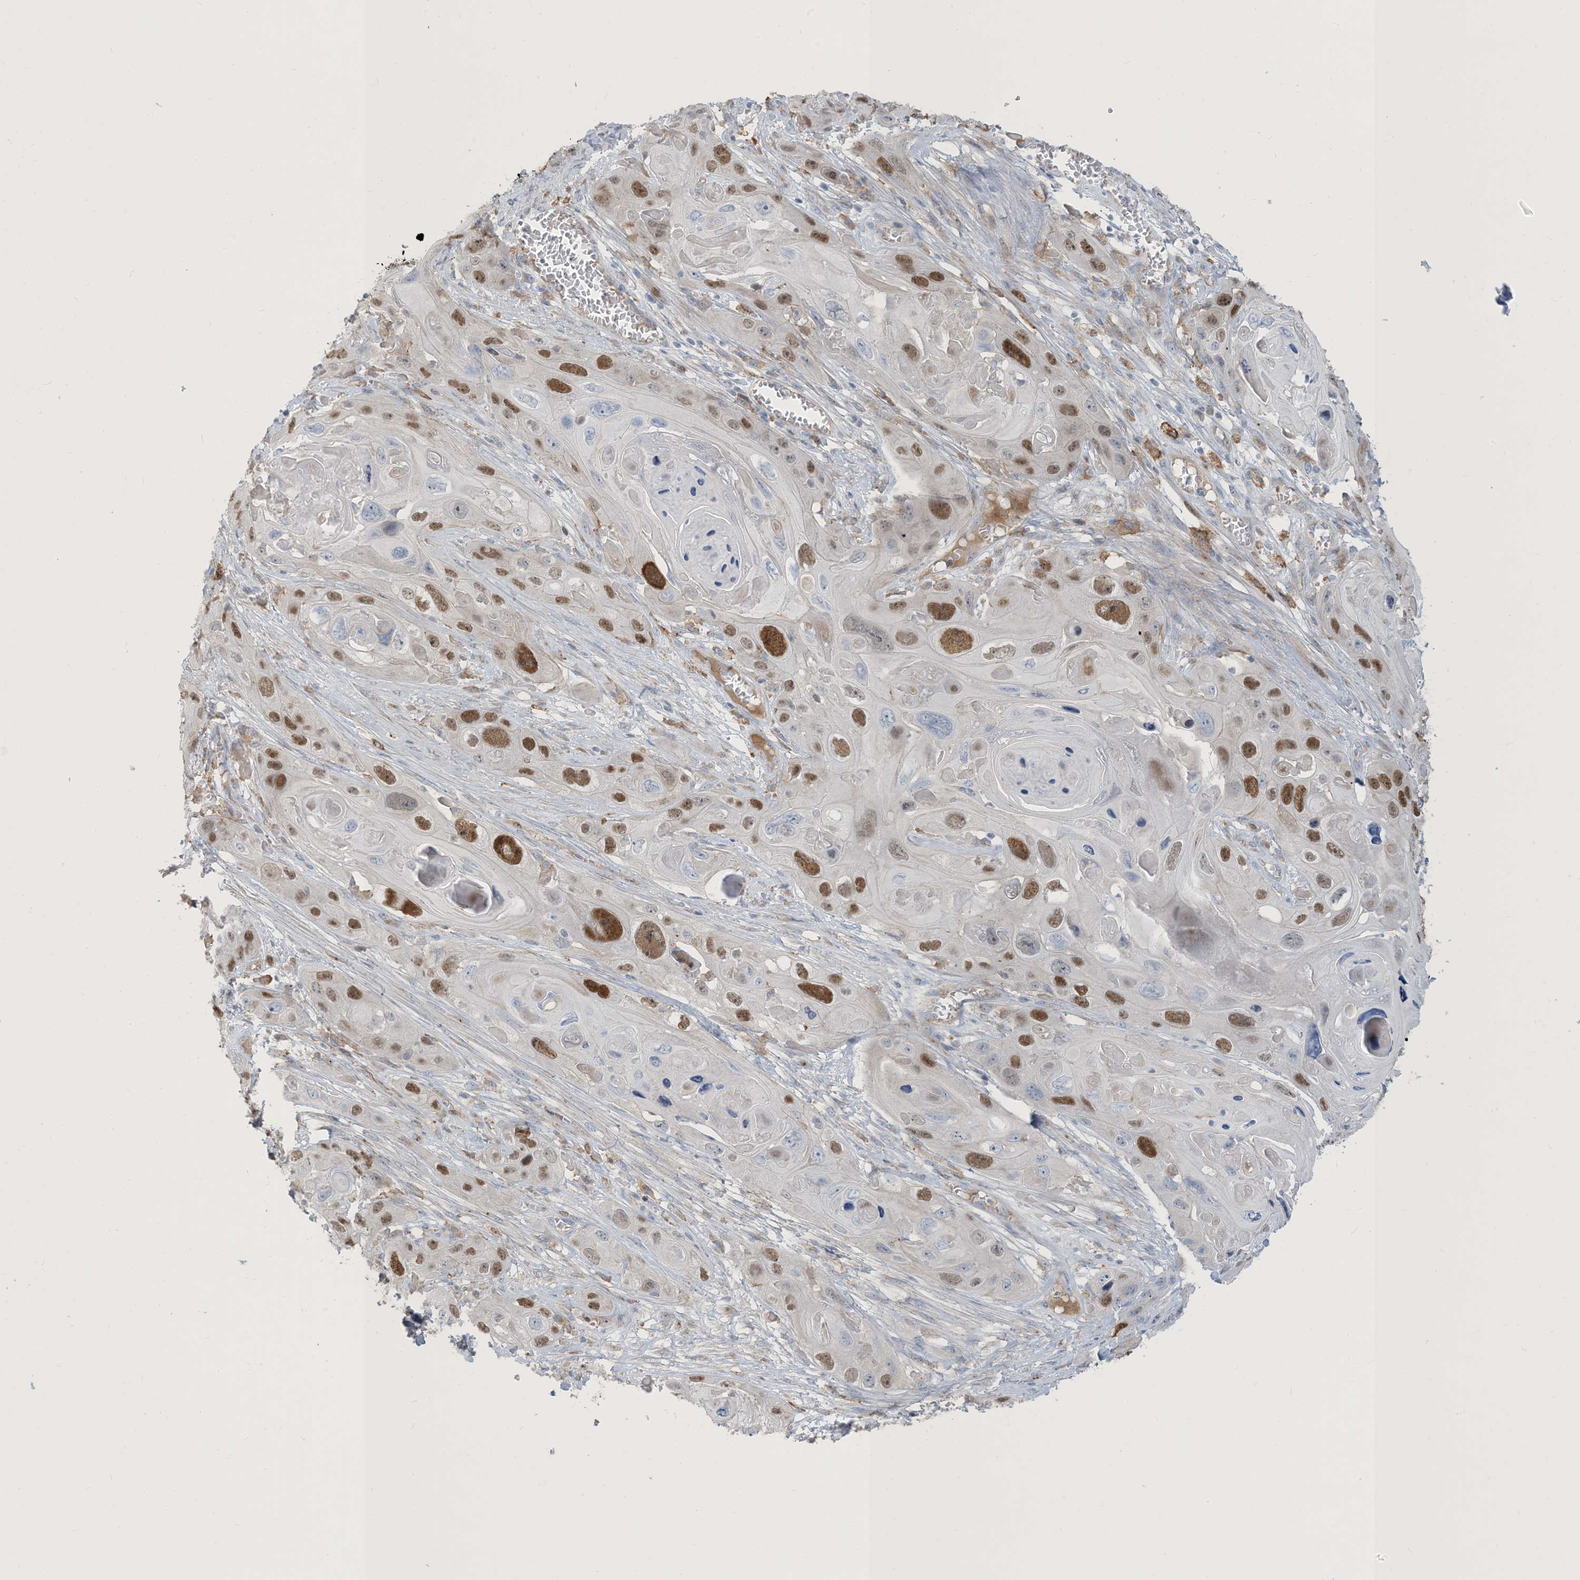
{"staining": {"intensity": "moderate", "quantity": "25%-75%", "location": "nuclear"}, "tissue": "skin cancer", "cell_type": "Tumor cells", "image_type": "cancer", "snomed": [{"axis": "morphology", "description": "Squamous cell carcinoma, NOS"}, {"axis": "topography", "description": "Skin"}], "caption": "DAB (3,3'-diaminobenzidine) immunohistochemical staining of skin cancer (squamous cell carcinoma) displays moderate nuclear protein positivity in about 25%-75% of tumor cells.", "gene": "PEAR1", "patient": {"sex": "male", "age": 55}}